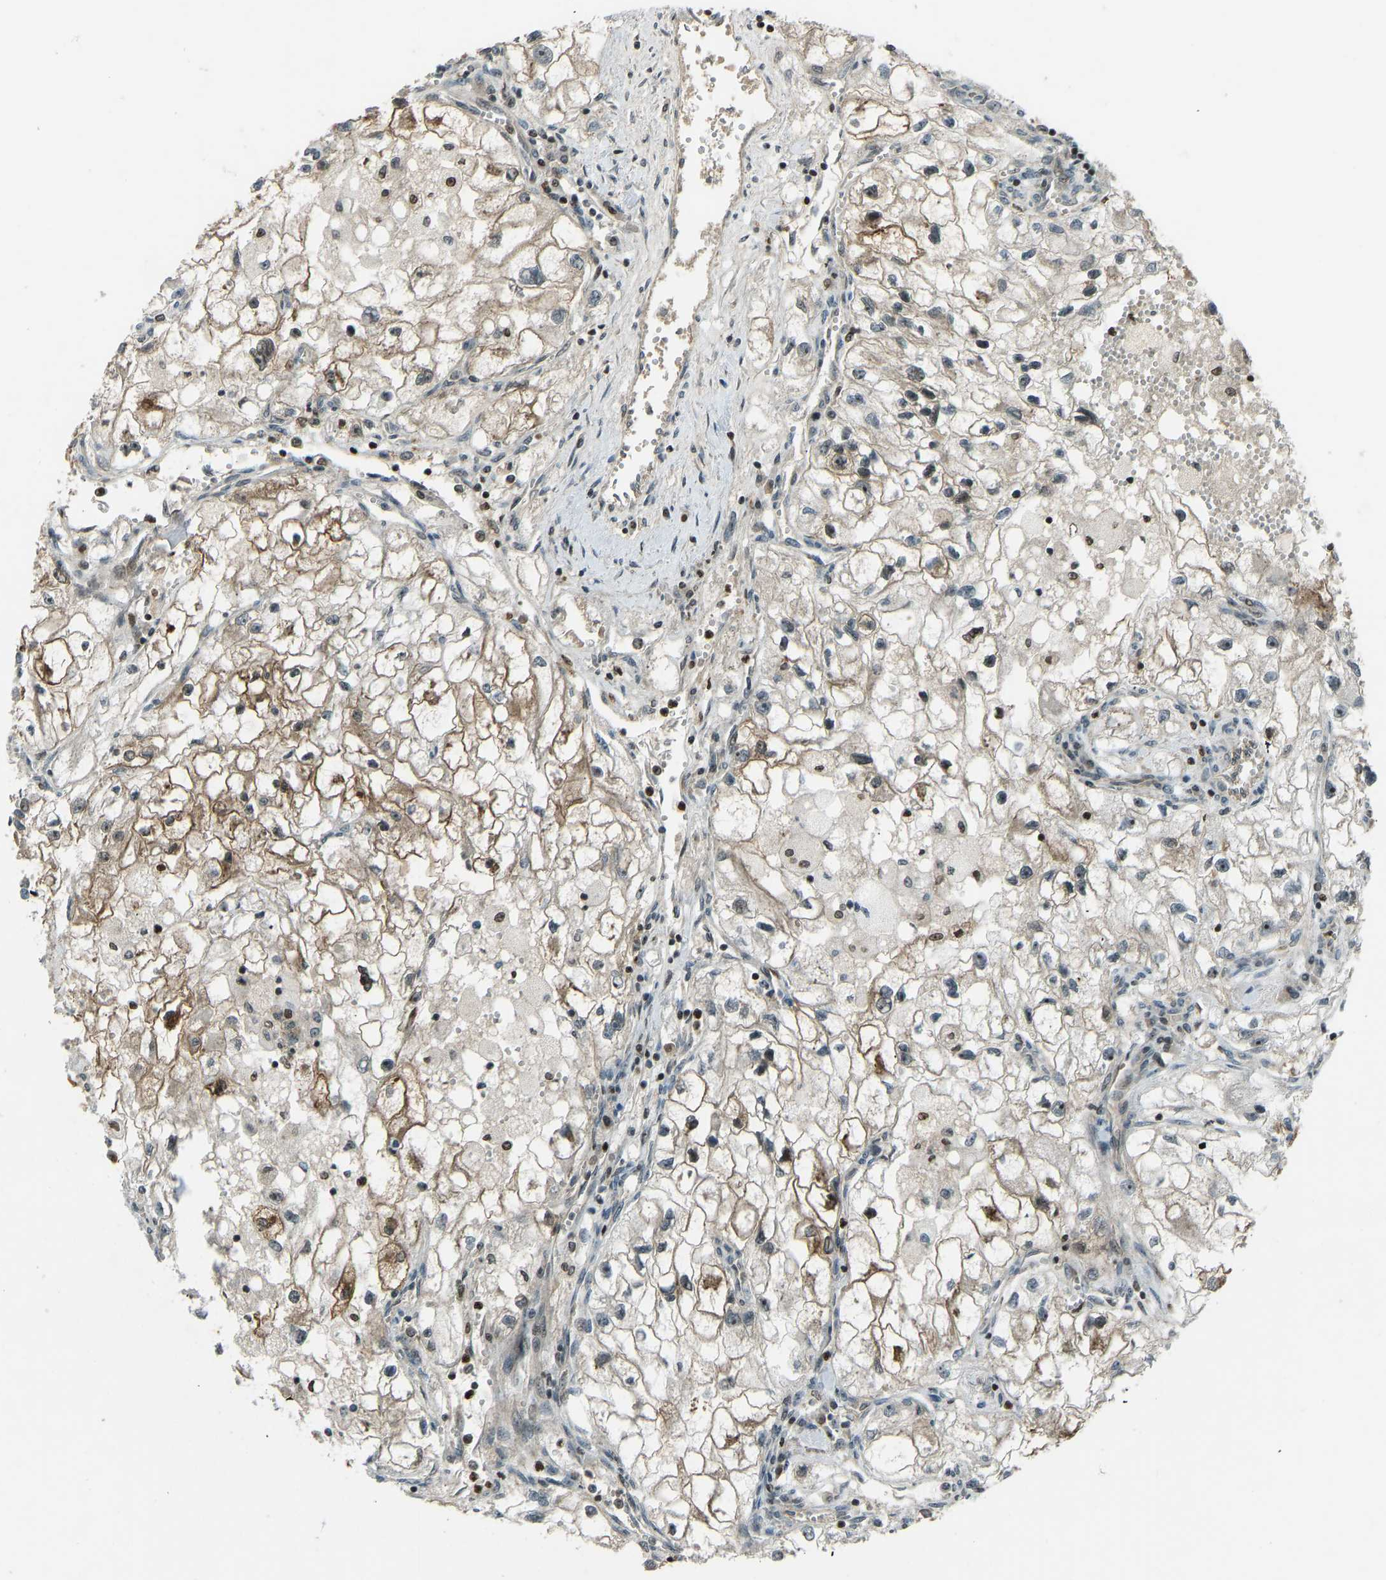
{"staining": {"intensity": "moderate", "quantity": ">75%", "location": "cytoplasmic/membranous"}, "tissue": "renal cancer", "cell_type": "Tumor cells", "image_type": "cancer", "snomed": [{"axis": "morphology", "description": "Adenocarcinoma, NOS"}, {"axis": "topography", "description": "Kidney"}], "caption": "Immunohistochemical staining of renal adenocarcinoma reveals medium levels of moderate cytoplasmic/membranous staining in approximately >75% of tumor cells.", "gene": "SVOPL", "patient": {"sex": "female", "age": 70}}